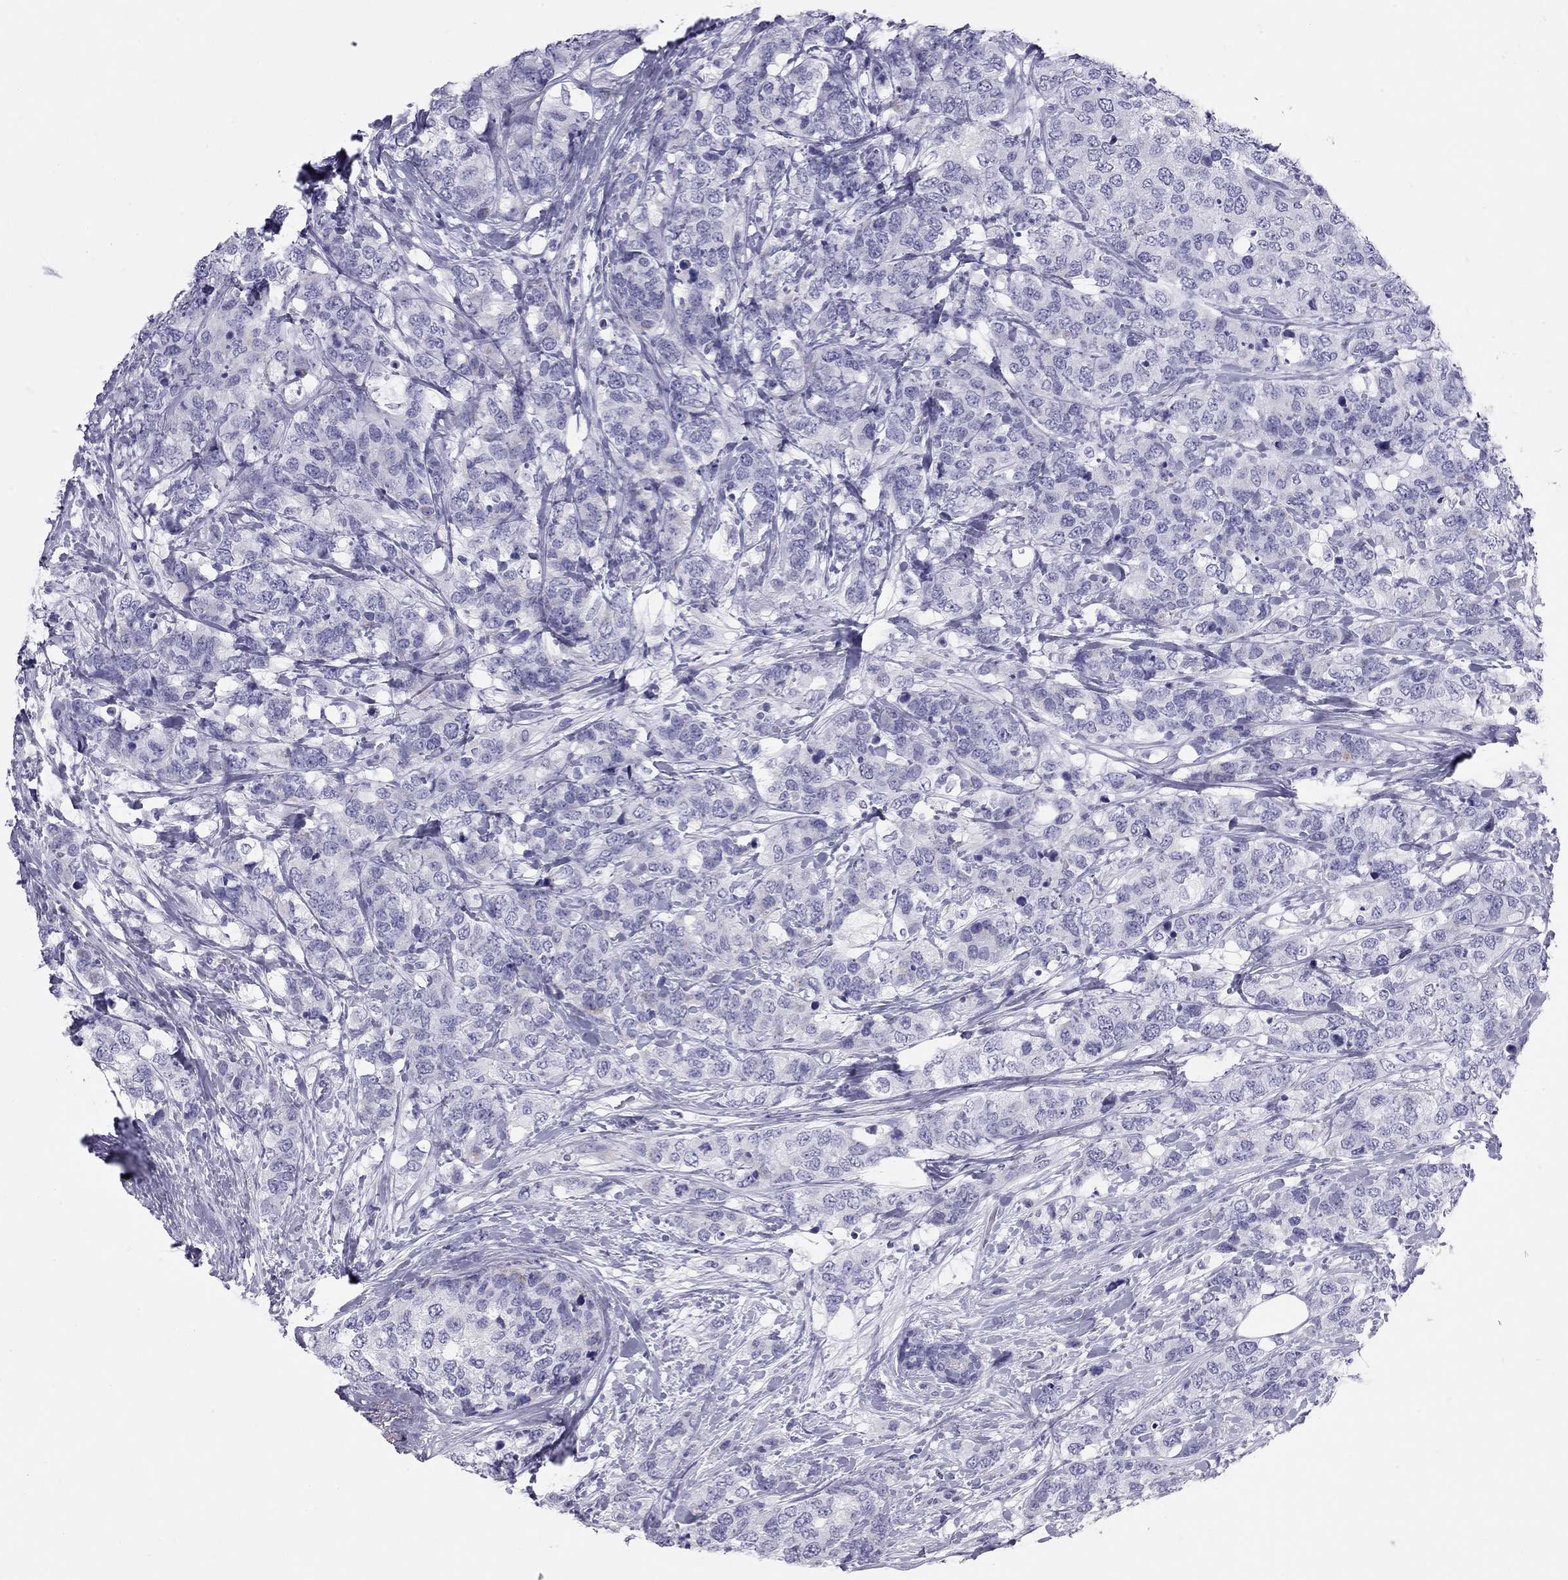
{"staining": {"intensity": "negative", "quantity": "none", "location": "none"}, "tissue": "breast cancer", "cell_type": "Tumor cells", "image_type": "cancer", "snomed": [{"axis": "morphology", "description": "Lobular carcinoma"}, {"axis": "topography", "description": "Breast"}], "caption": "Human lobular carcinoma (breast) stained for a protein using IHC displays no expression in tumor cells.", "gene": "TRPM3", "patient": {"sex": "female", "age": 59}}